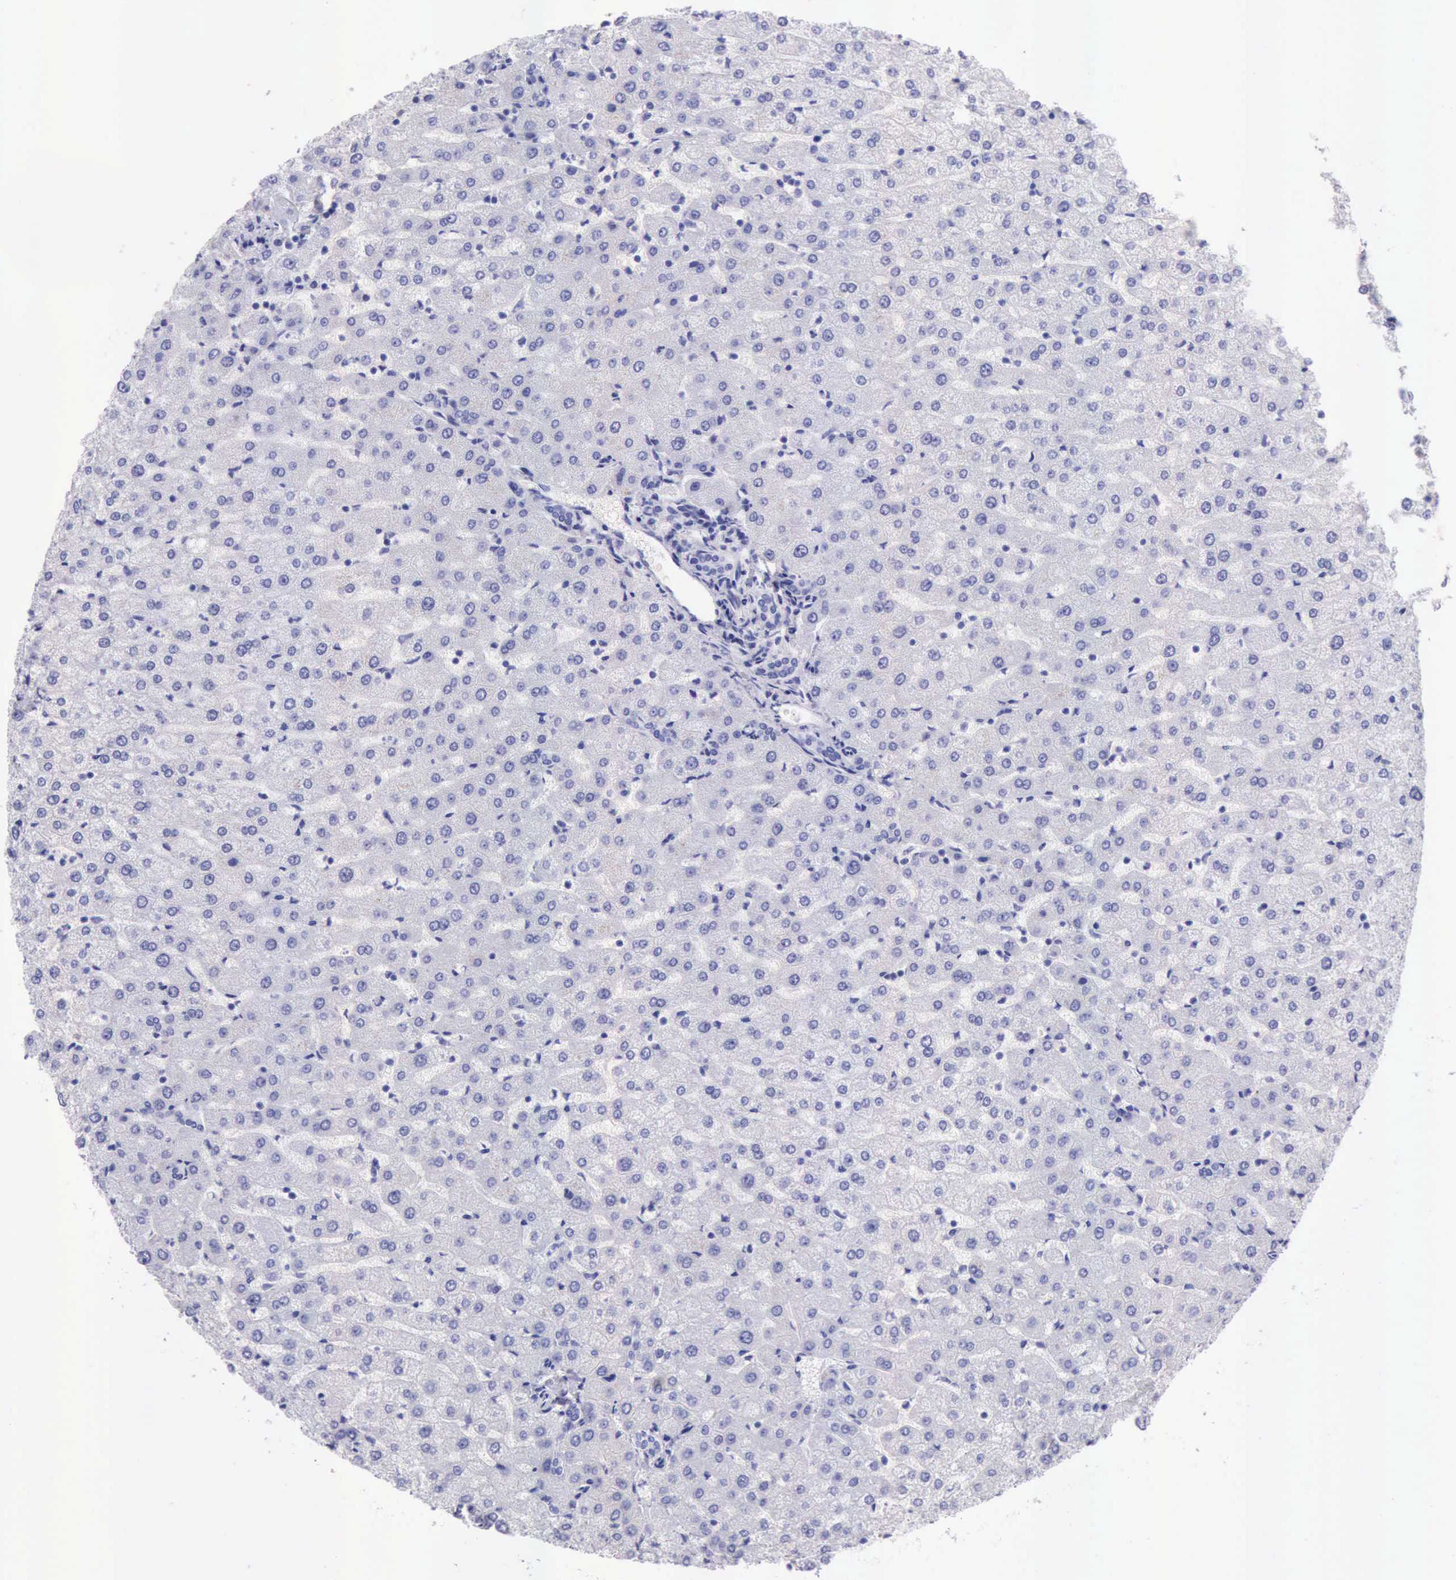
{"staining": {"intensity": "negative", "quantity": "none", "location": "none"}, "tissue": "liver", "cell_type": "Cholangiocytes", "image_type": "normal", "snomed": [{"axis": "morphology", "description": "Normal tissue, NOS"}, {"axis": "morphology", "description": "Fibrosis, NOS"}, {"axis": "topography", "description": "Liver"}], "caption": "High power microscopy micrograph of an immunohistochemistry micrograph of normal liver, revealing no significant positivity in cholangiocytes.", "gene": "MCM2", "patient": {"sex": "female", "age": 29}}